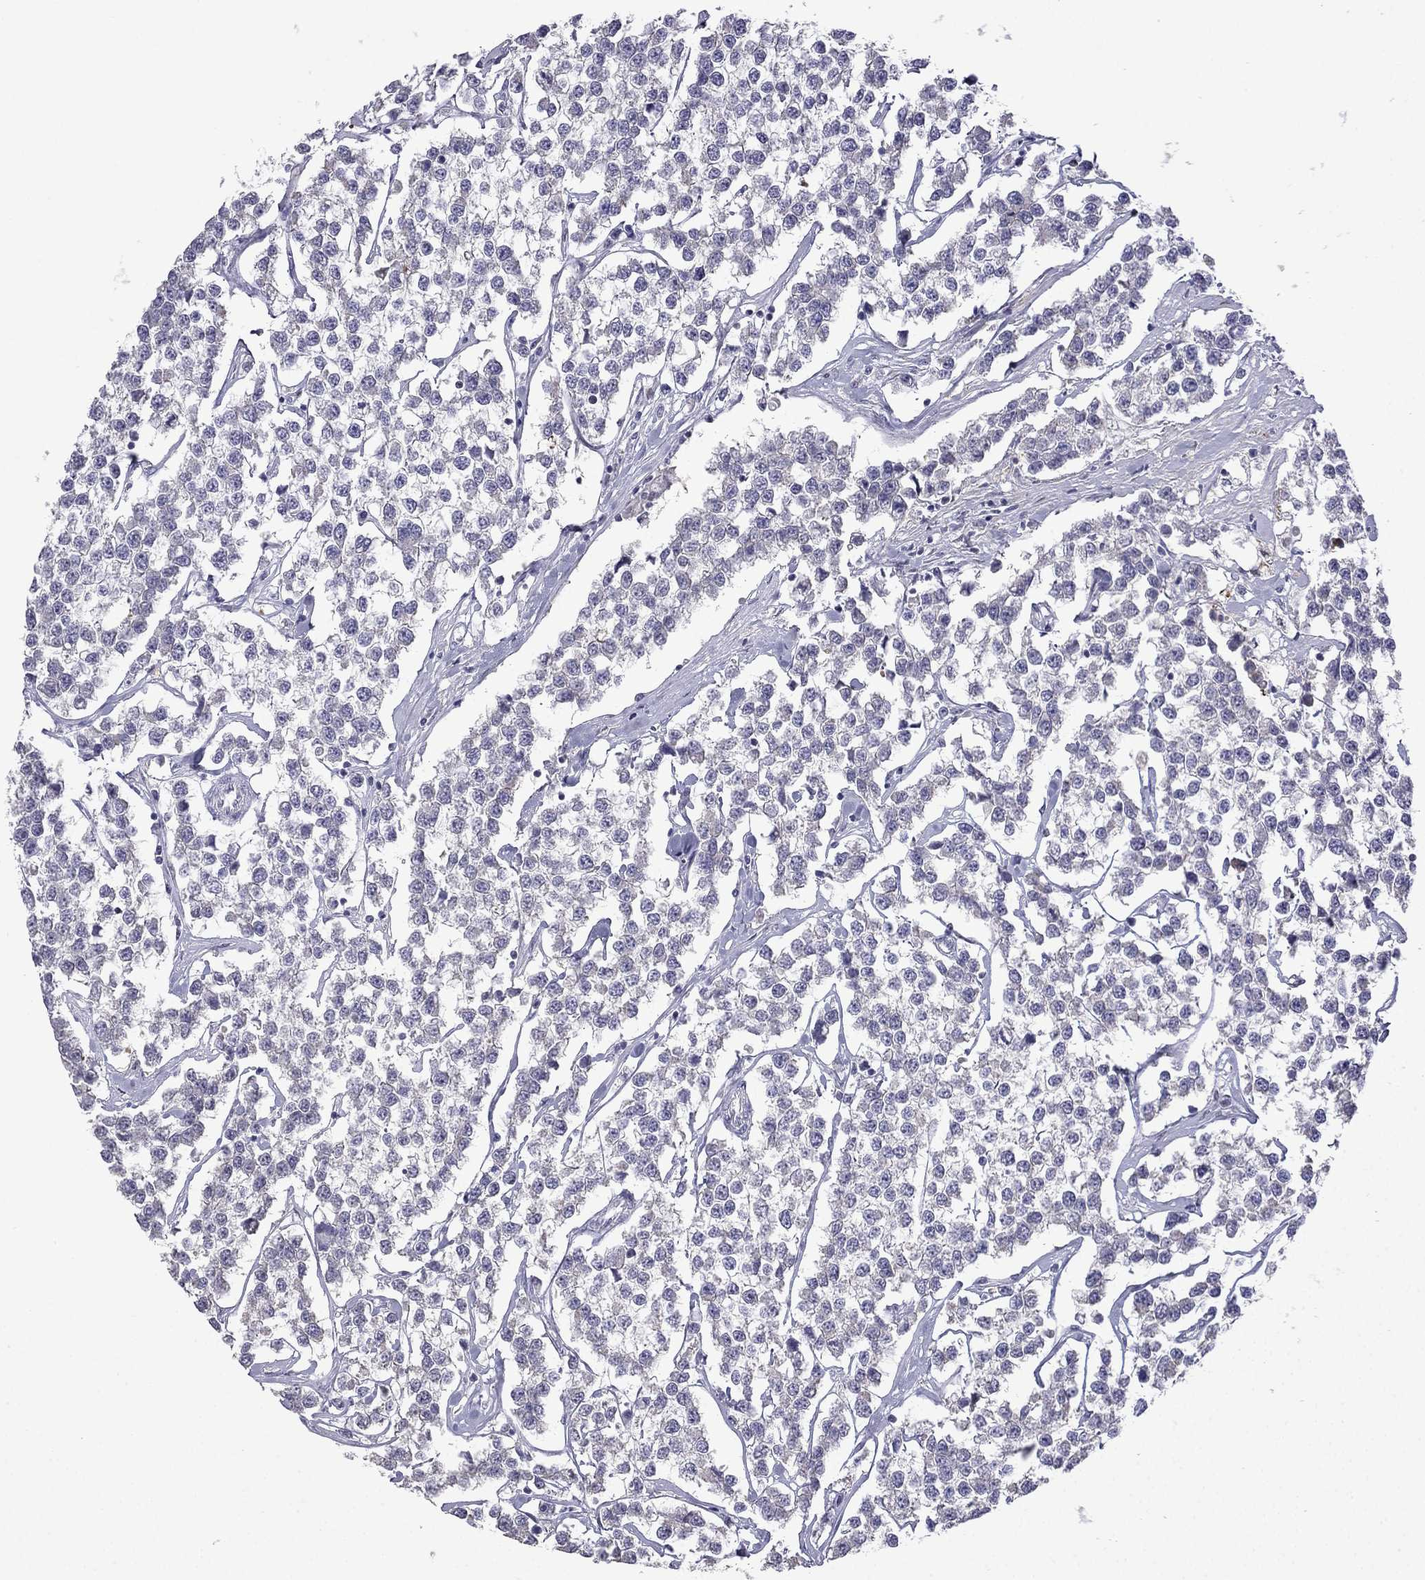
{"staining": {"intensity": "negative", "quantity": "none", "location": "none"}, "tissue": "testis cancer", "cell_type": "Tumor cells", "image_type": "cancer", "snomed": [{"axis": "morphology", "description": "Seminoma, NOS"}, {"axis": "topography", "description": "Testis"}], "caption": "Tumor cells show no significant protein expression in seminoma (testis).", "gene": "CFAP70", "patient": {"sex": "male", "age": 59}}